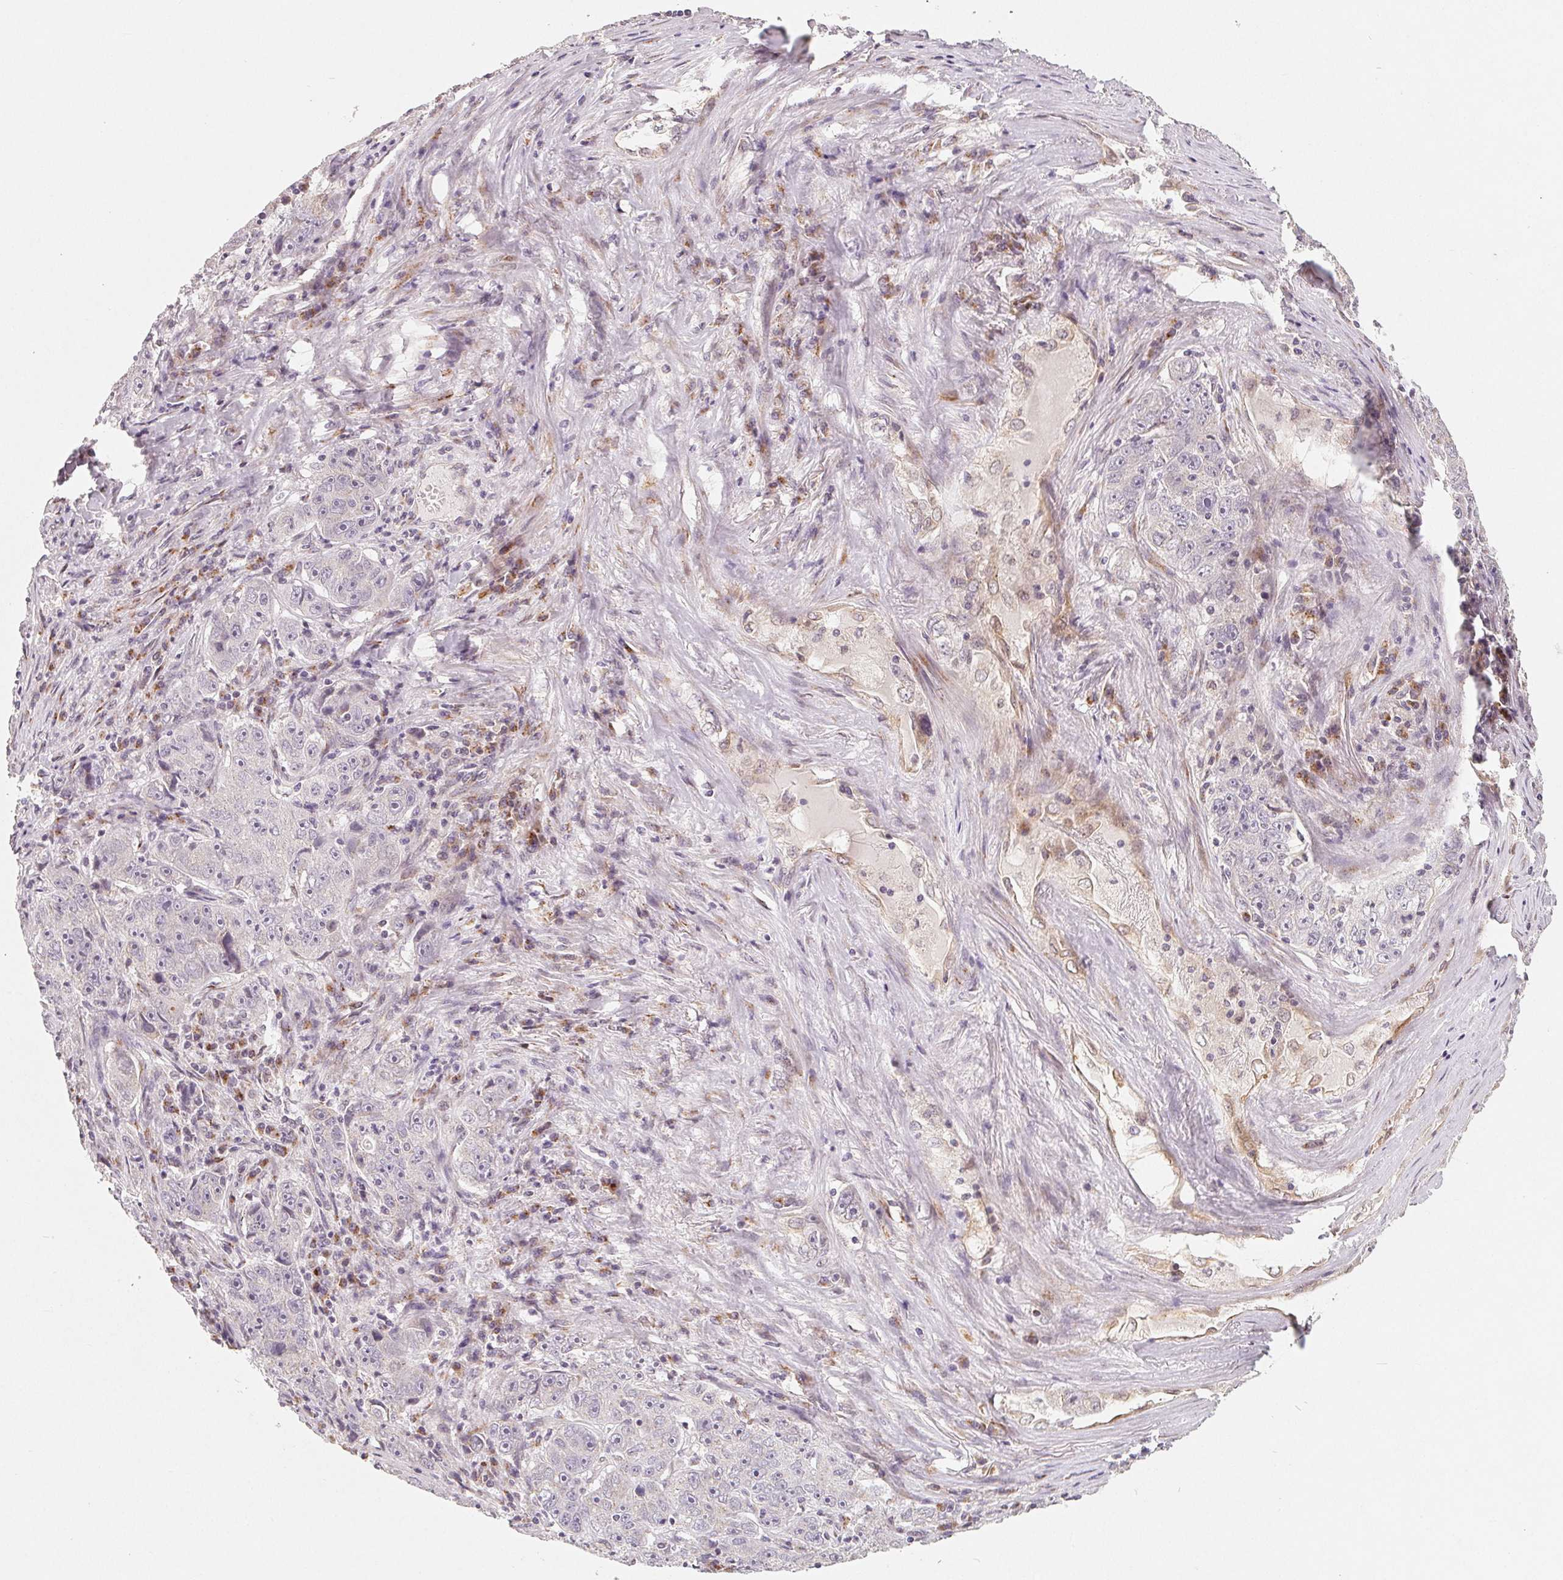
{"staining": {"intensity": "negative", "quantity": "none", "location": "none"}, "tissue": "lung cancer", "cell_type": "Tumor cells", "image_type": "cancer", "snomed": [{"axis": "morphology", "description": "Normal morphology"}, {"axis": "morphology", "description": "Adenocarcinoma, NOS"}, {"axis": "topography", "description": "Lymph node"}, {"axis": "topography", "description": "Lung"}], "caption": "DAB (3,3'-diaminobenzidine) immunohistochemical staining of adenocarcinoma (lung) demonstrates no significant expression in tumor cells. (DAB immunohistochemistry (IHC) with hematoxylin counter stain).", "gene": "TMSB15B", "patient": {"sex": "female", "age": 57}}